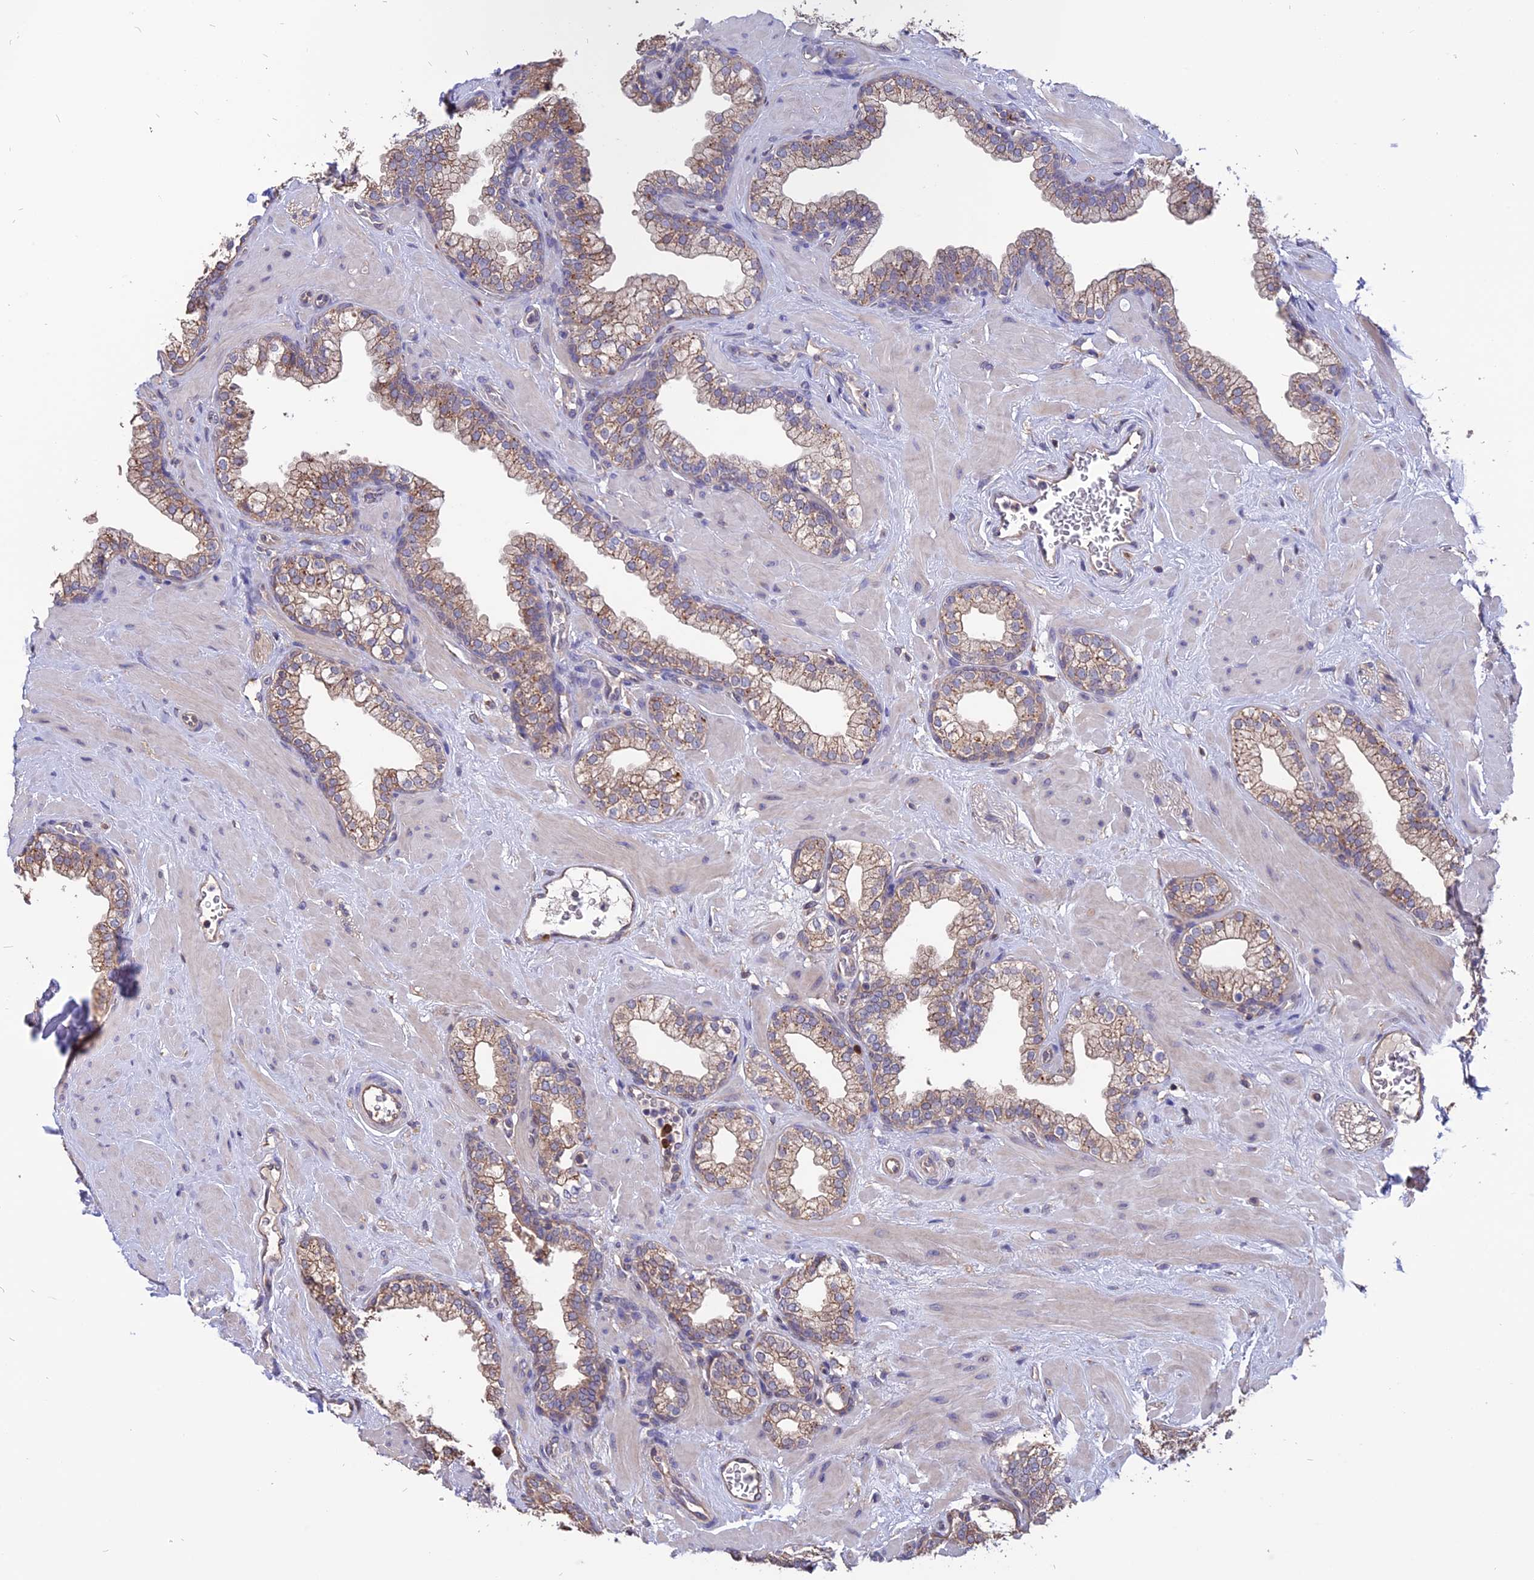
{"staining": {"intensity": "moderate", "quantity": "25%-75%", "location": "cytoplasmic/membranous"}, "tissue": "prostate", "cell_type": "Glandular cells", "image_type": "normal", "snomed": [{"axis": "morphology", "description": "Normal tissue, NOS"}, {"axis": "morphology", "description": "Urothelial carcinoma, Low grade"}, {"axis": "topography", "description": "Urinary bladder"}, {"axis": "topography", "description": "Prostate"}], "caption": "Brown immunohistochemical staining in unremarkable prostate demonstrates moderate cytoplasmic/membranous positivity in approximately 25%-75% of glandular cells.", "gene": "CARMIL2", "patient": {"sex": "male", "age": 60}}